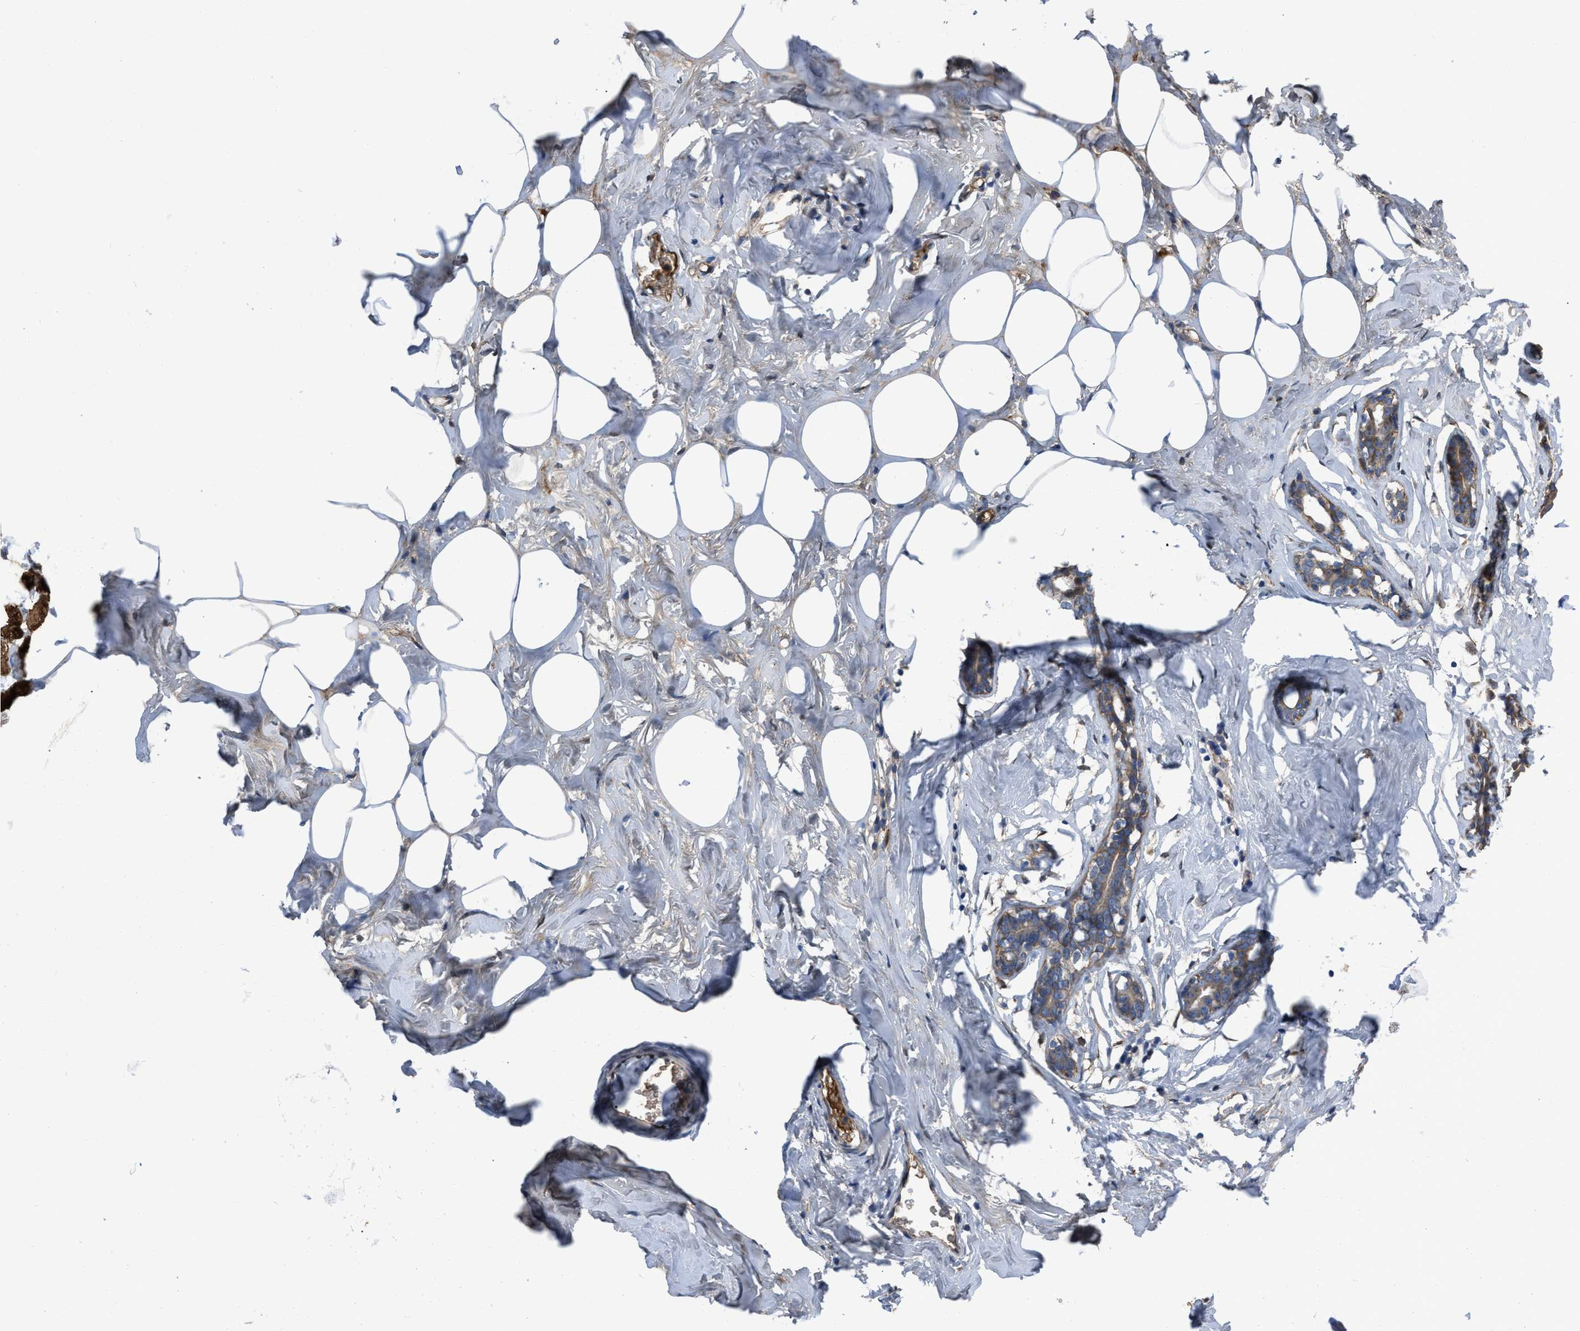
{"staining": {"intensity": "moderate", "quantity": "25%-75%", "location": "cytoplasmic/membranous"}, "tissue": "adipose tissue", "cell_type": "Adipocytes", "image_type": "normal", "snomed": [{"axis": "morphology", "description": "Normal tissue, NOS"}, {"axis": "morphology", "description": "Fibrosis, NOS"}, {"axis": "topography", "description": "Breast"}, {"axis": "topography", "description": "Adipose tissue"}], "caption": "The histopathology image reveals immunohistochemical staining of benign adipose tissue. There is moderate cytoplasmic/membranous staining is appreciated in about 25%-75% of adipocytes. Ihc stains the protein of interest in brown and the nuclei are stained blue.", "gene": "TRIOBP", "patient": {"sex": "female", "age": 39}}